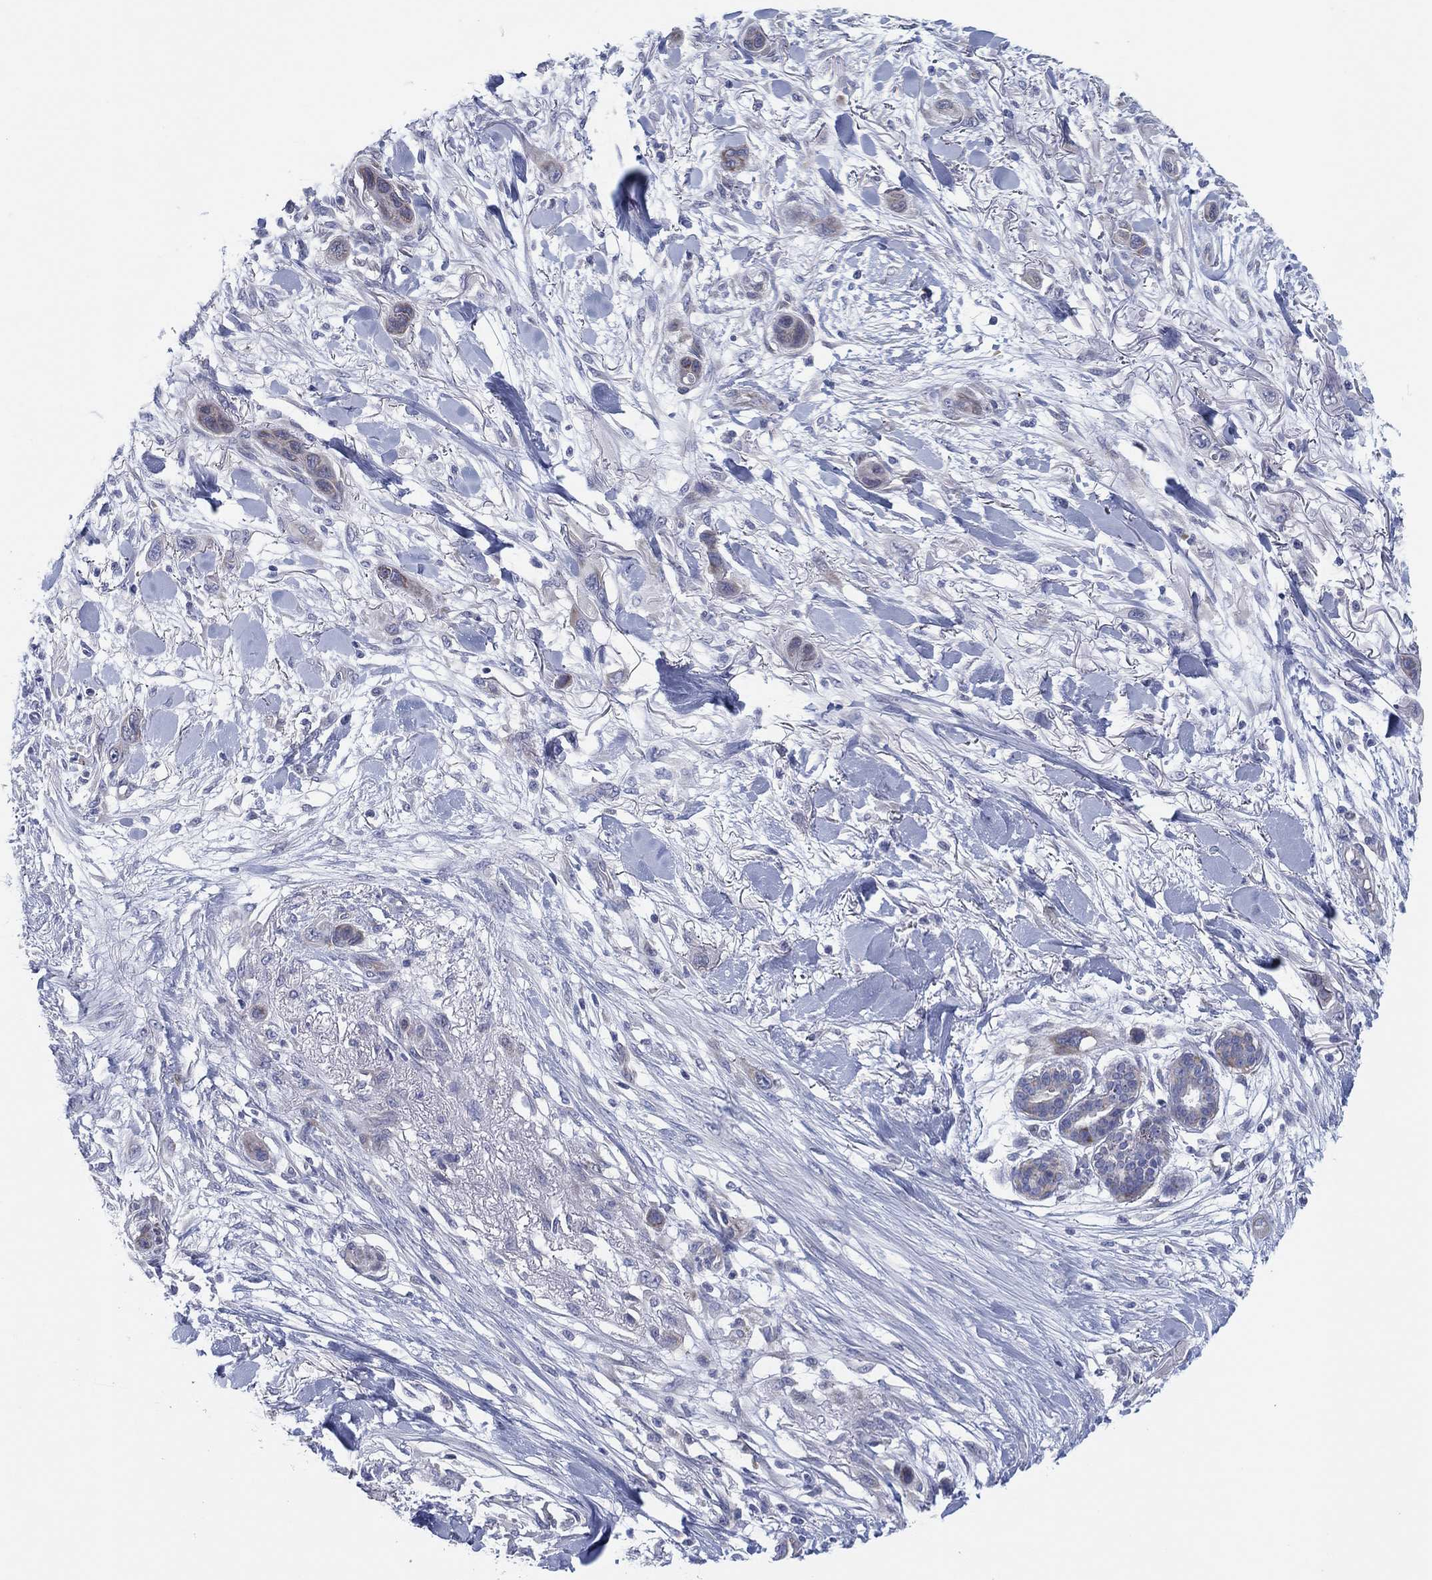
{"staining": {"intensity": "negative", "quantity": "none", "location": "none"}, "tissue": "skin cancer", "cell_type": "Tumor cells", "image_type": "cancer", "snomed": [{"axis": "morphology", "description": "Squamous cell carcinoma, NOS"}, {"axis": "topography", "description": "Skin"}], "caption": "Protein analysis of squamous cell carcinoma (skin) shows no significant expression in tumor cells.", "gene": "HEATR4", "patient": {"sex": "male", "age": 79}}